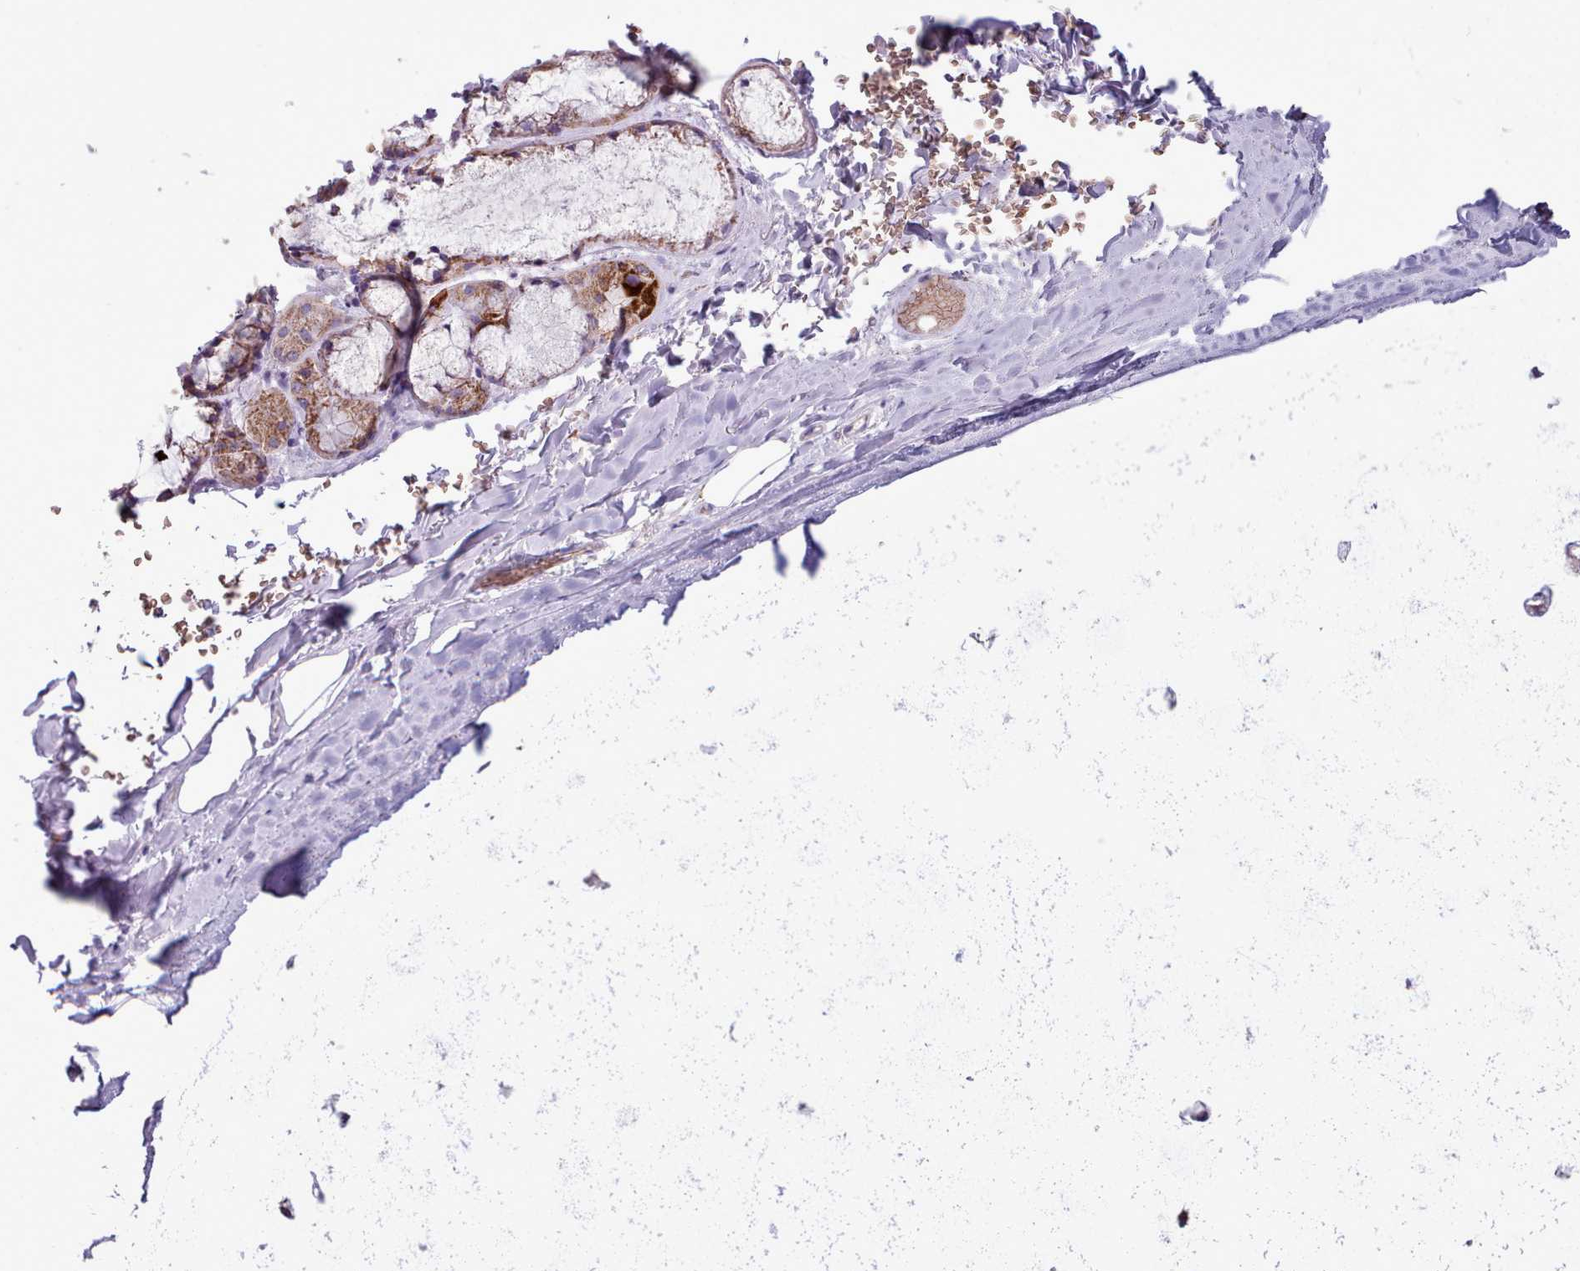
{"staining": {"intensity": "negative", "quantity": "none", "location": "none"}, "tissue": "adipose tissue", "cell_type": "Adipocytes", "image_type": "normal", "snomed": [{"axis": "morphology", "description": "Normal tissue, NOS"}, {"axis": "topography", "description": "Cartilage tissue"}], "caption": "A photomicrograph of adipose tissue stained for a protein exhibits no brown staining in adipocytes. Nuclei are stained in blue.", "gene": "AK4P3", "patient": {"sex": "male", "age": 73}}